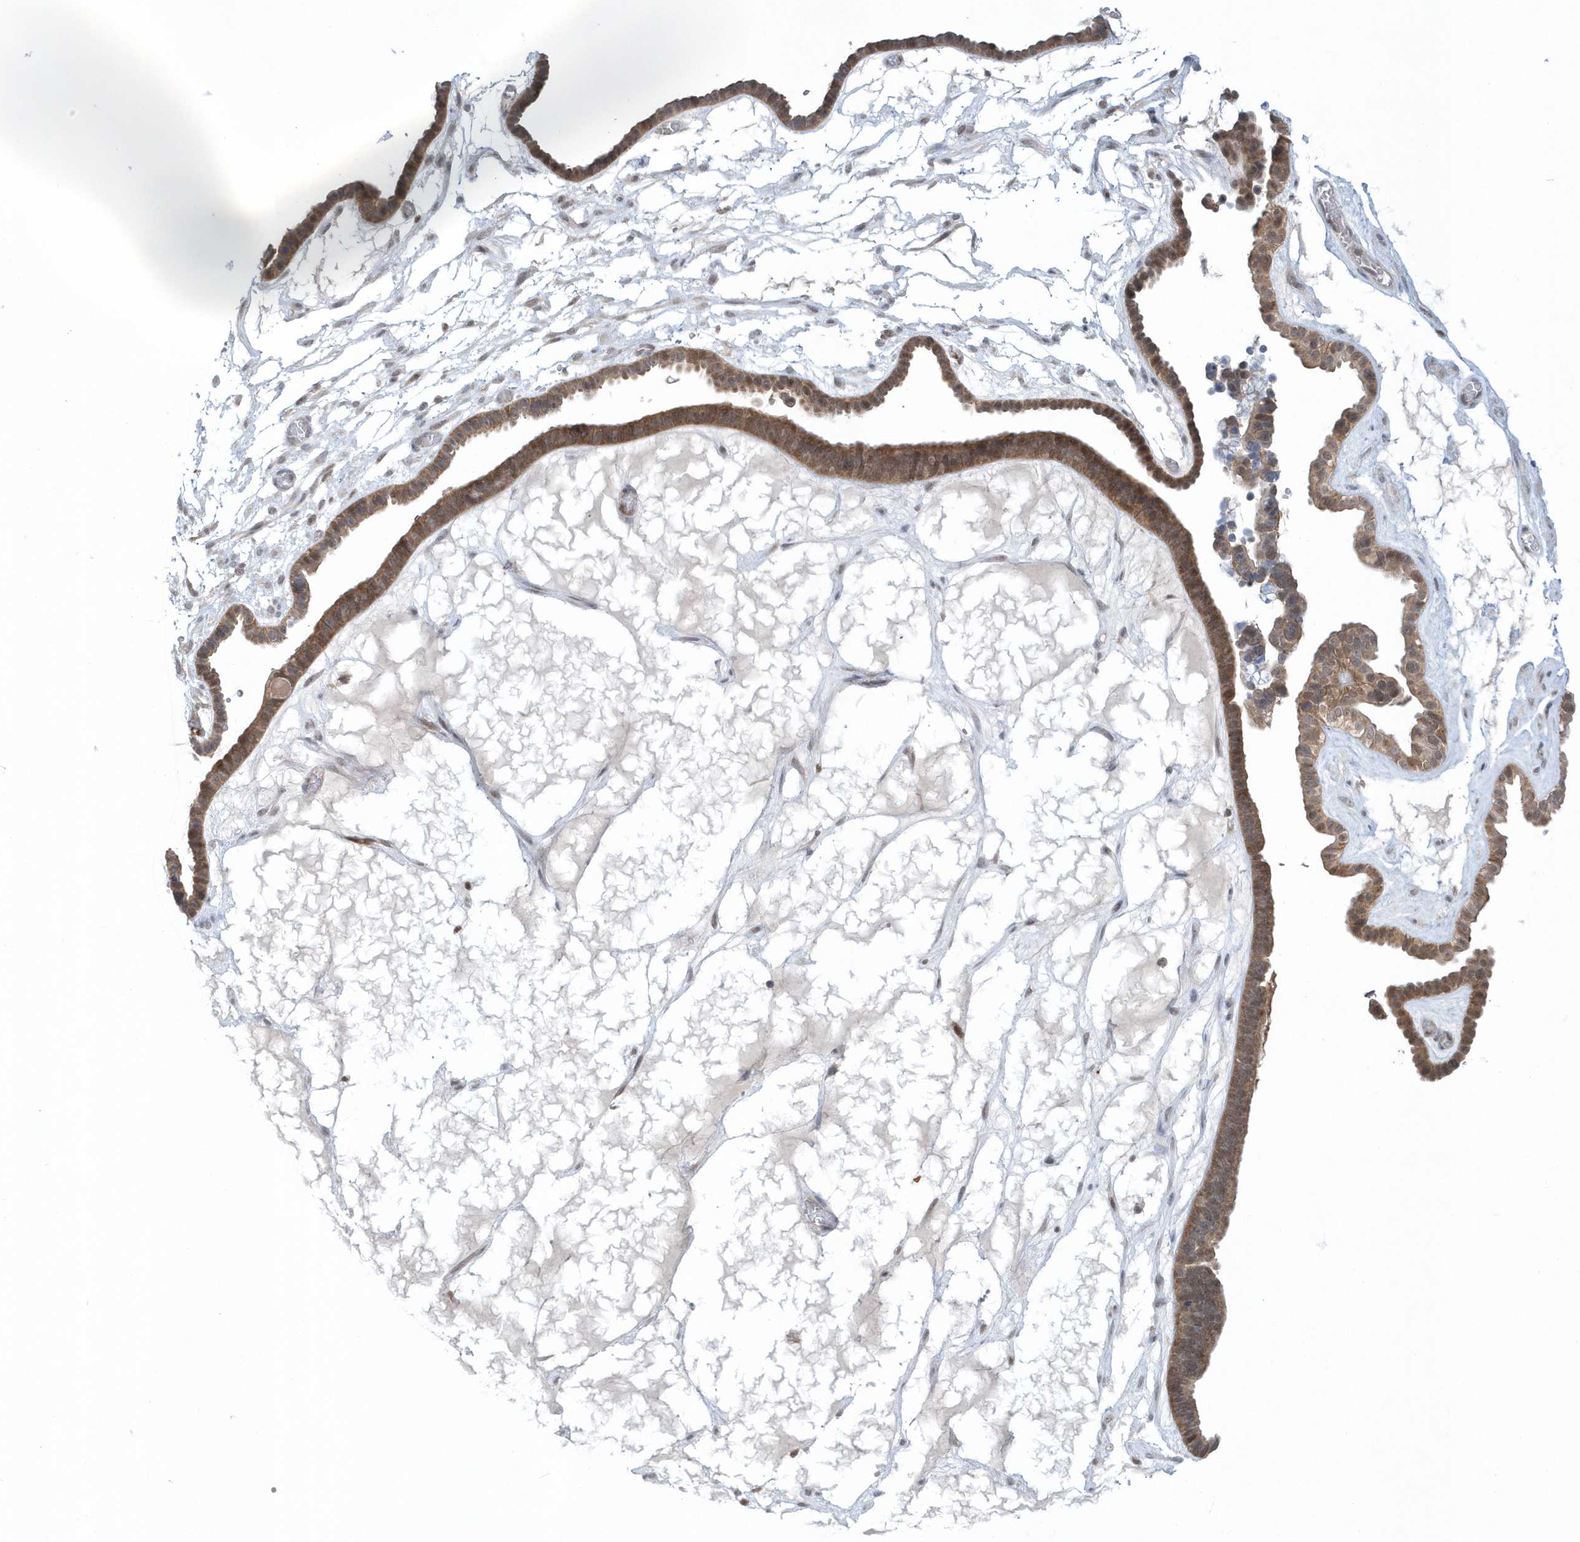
{"staining": {"intensity": "moderate", "quantity": ">75%", "location": "cytoplasmic/membranous"}, "tissue": "ovarian cancer", "cell_type": "Tumor cells", "image_type": "cancer", "snomed": [{"axis": "morphology", "description": "Cystadenocarcinoma, serous, NOS"}, {"axis": "topography", "description": "Ovary"}], "caption": "Immunohistochemical staining of human ovarian serous cystadenocarcinoma demonstrates medium levels of moderate cytoplasmic/membranous positivity in approximately >75% of tumor cells.", "gene": "RNF7", "patient": {"sex": "female", "age": 56}}